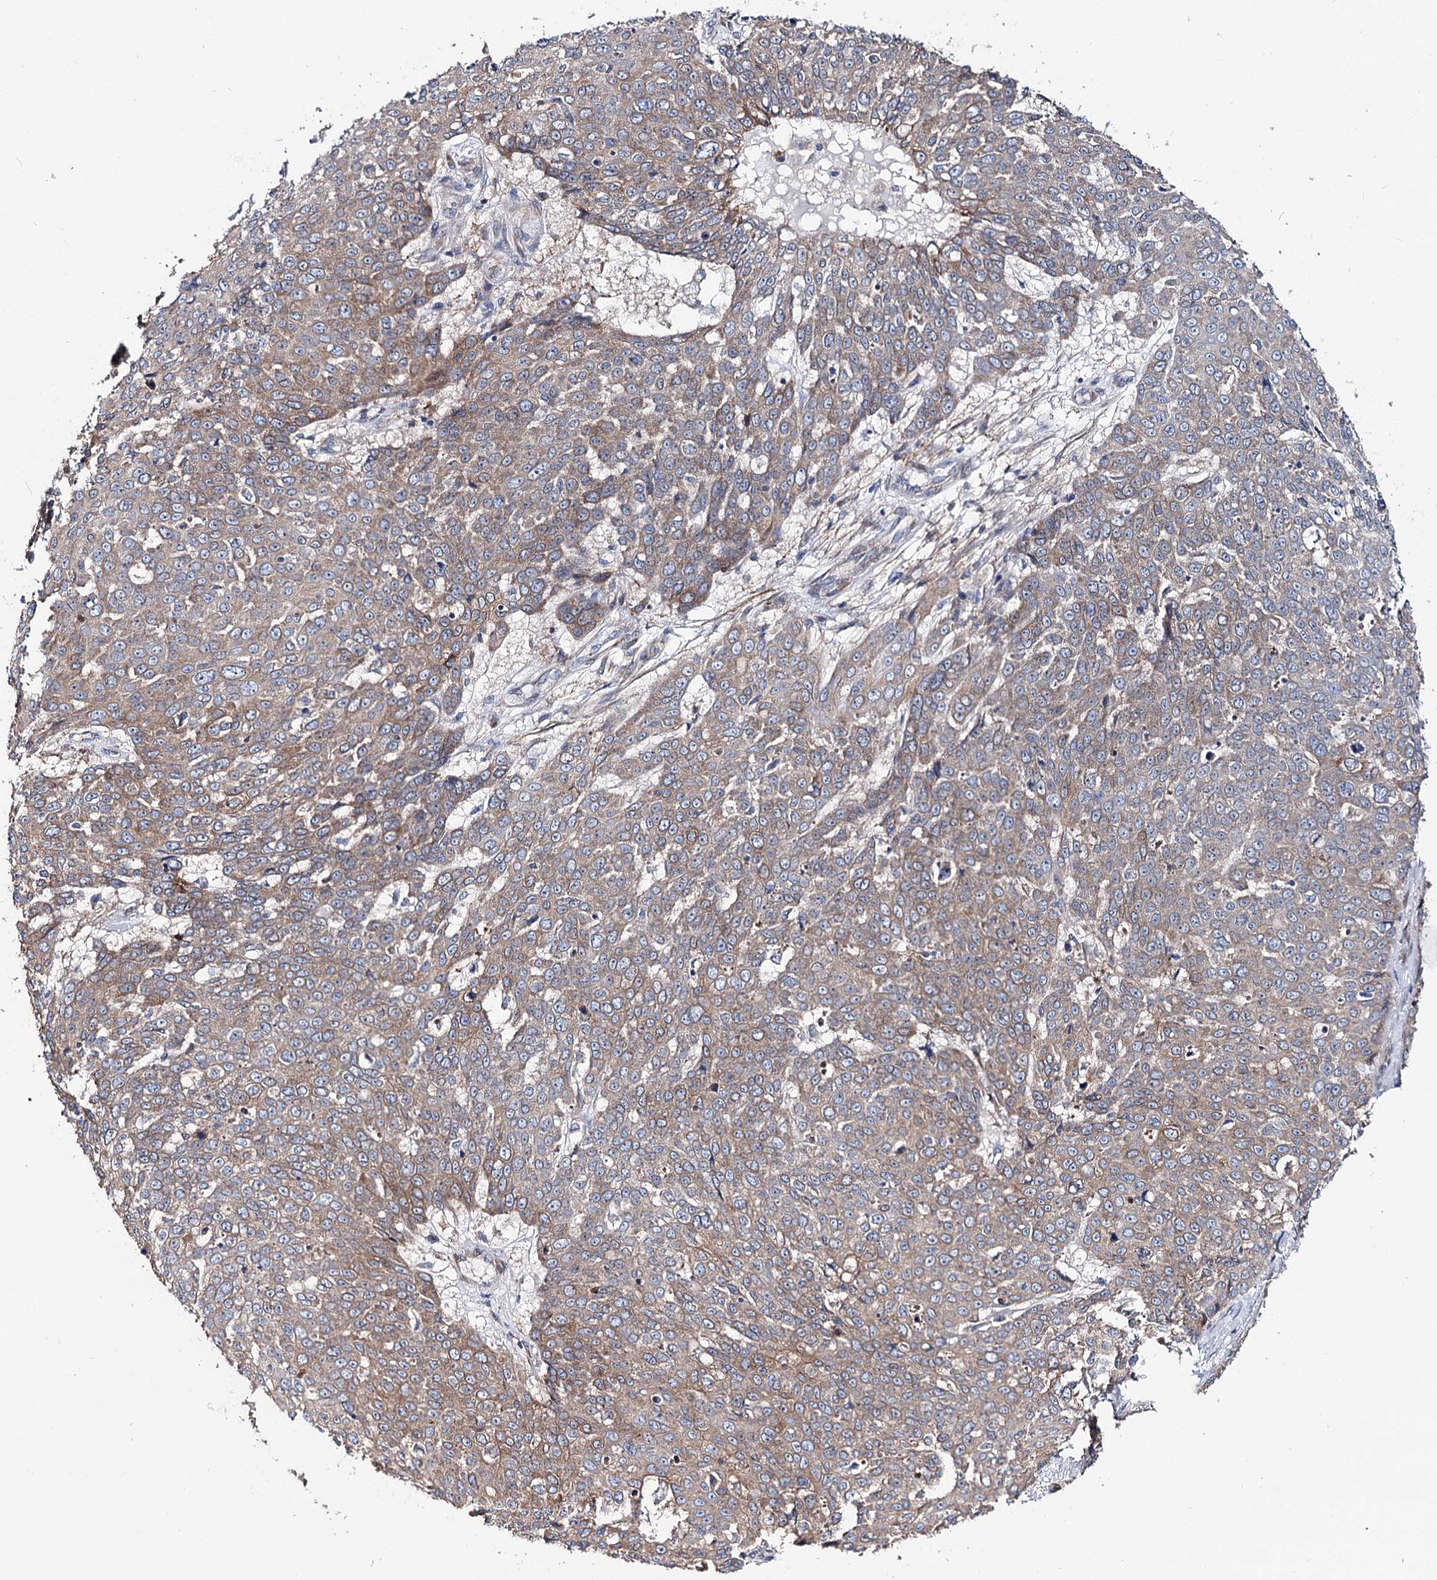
{"staining": {"intensity": "moderate", "quantity": "25%-75%", "location": "cytoplasmic/membranous"}, "tissue": "skin cancer", "cell_type": "Tumor cells", "image_type": "cancer", "snomed": [{"axis": "morphology", "description": "Squamous cell carcinoma, NOS"}, {"axis": "topography", "description": "Skin"}], "caption": "Human skin squamous cell carcinoma stained for a protein (brown) shows moderate cytoplasmic/membranous positive positivity in about 25%-75% of tumor cells.", "gene": "PTDSS2", "patient": {"sex": "male", "age": 71}}